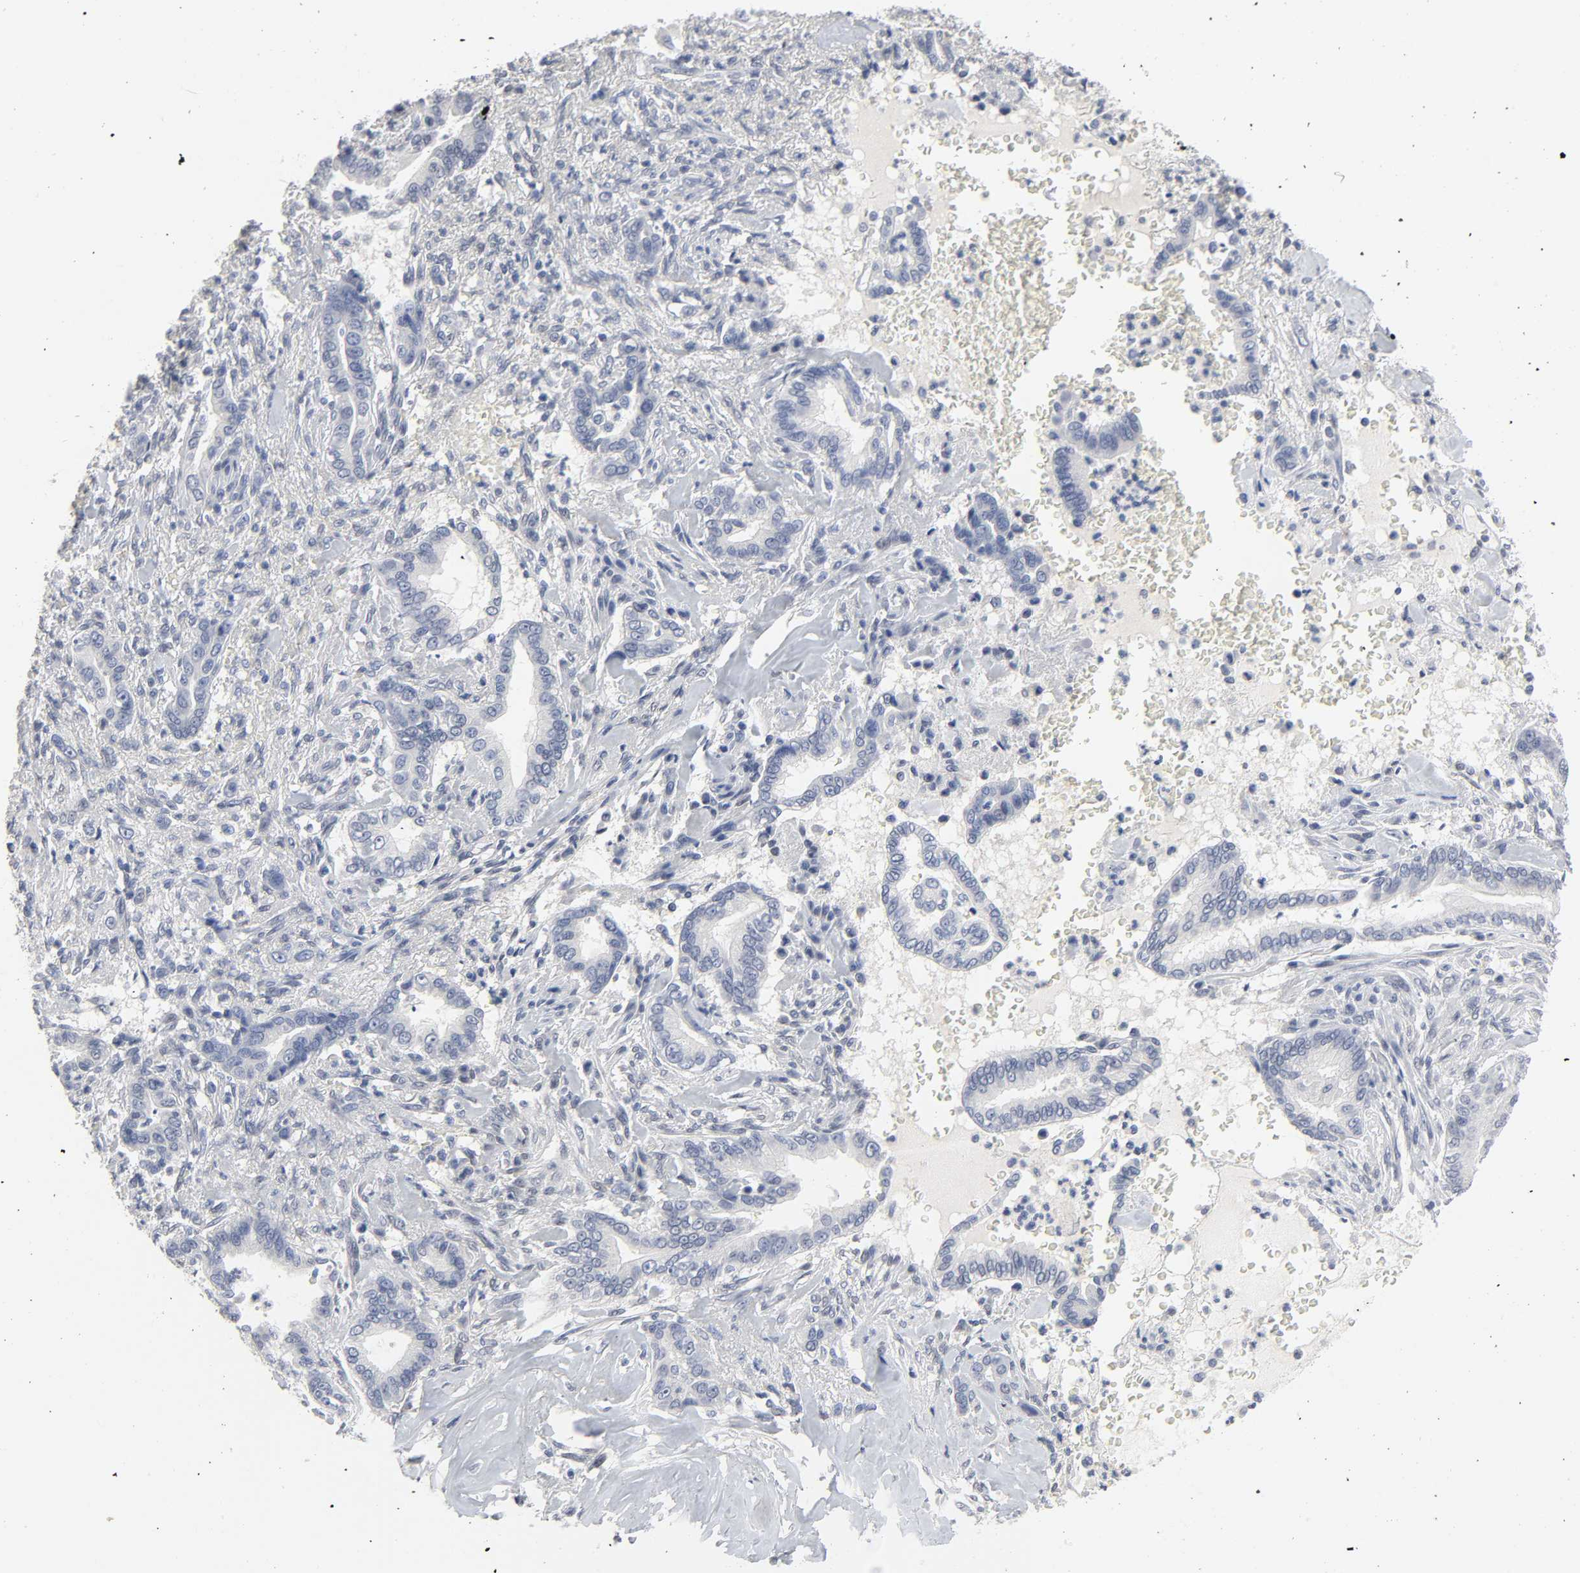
{"staining": {"intensity": "negative", "quantity": "none", "location": "none"}, "tissue": "liver cancer", "cell_type": "Tumor cells", "image_type": "cancer", "snomed": [{"axis": "morphology", "description": "Cholangiocarcinoma"}, {"axis": "topography", "description": "Liver"}], "caption": "There is no significant staining in tumor cells of cholangiocarcinoma (liver).", "gene": "SALL2", "patient": {"sex": "female", "age": 67}}